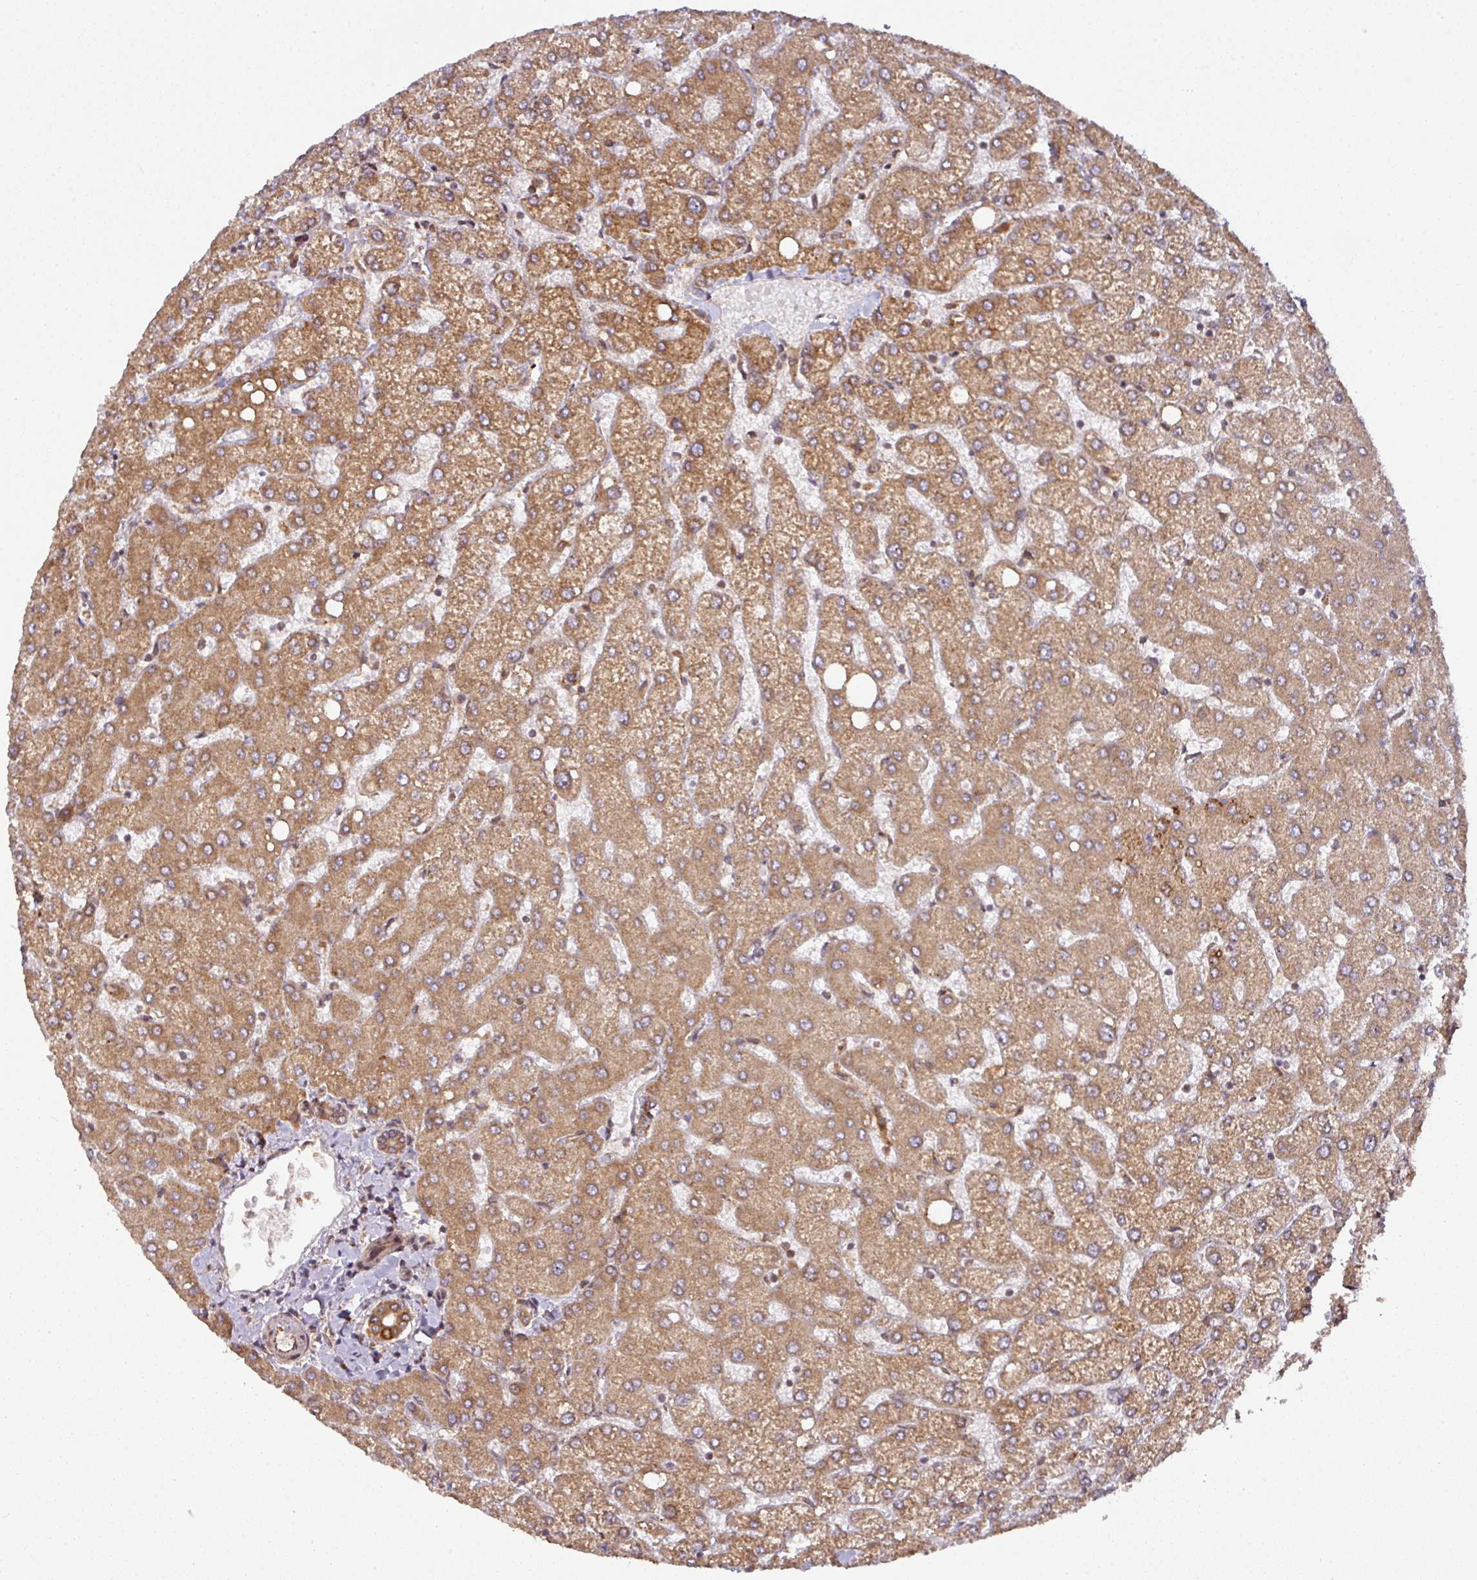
{"staining": {"intensity": "moderate", "quantity": ">75%", "location": "cytoplasmic/membranous"}, "tissue": "liver", "cell_type": "Cholangiocytes", "image_type": "normal", "snomed": [{"axis": "morphology", "description": "Normal tissue, NOS"}, {"axis": "topography", "description": "Liver"}], "caption": "Immunohistochemical staining of unremarkable liver shows moderate cytoplasmic/membranous protein staining in approximately >75% of cholangiocytes. (DAB (3,3'-diaminobenzidine) IHC, brown staining for protein, blue staining for nuclei).", "gene": "TRAP1", "patient": {"sex": "female", "age": 54}}